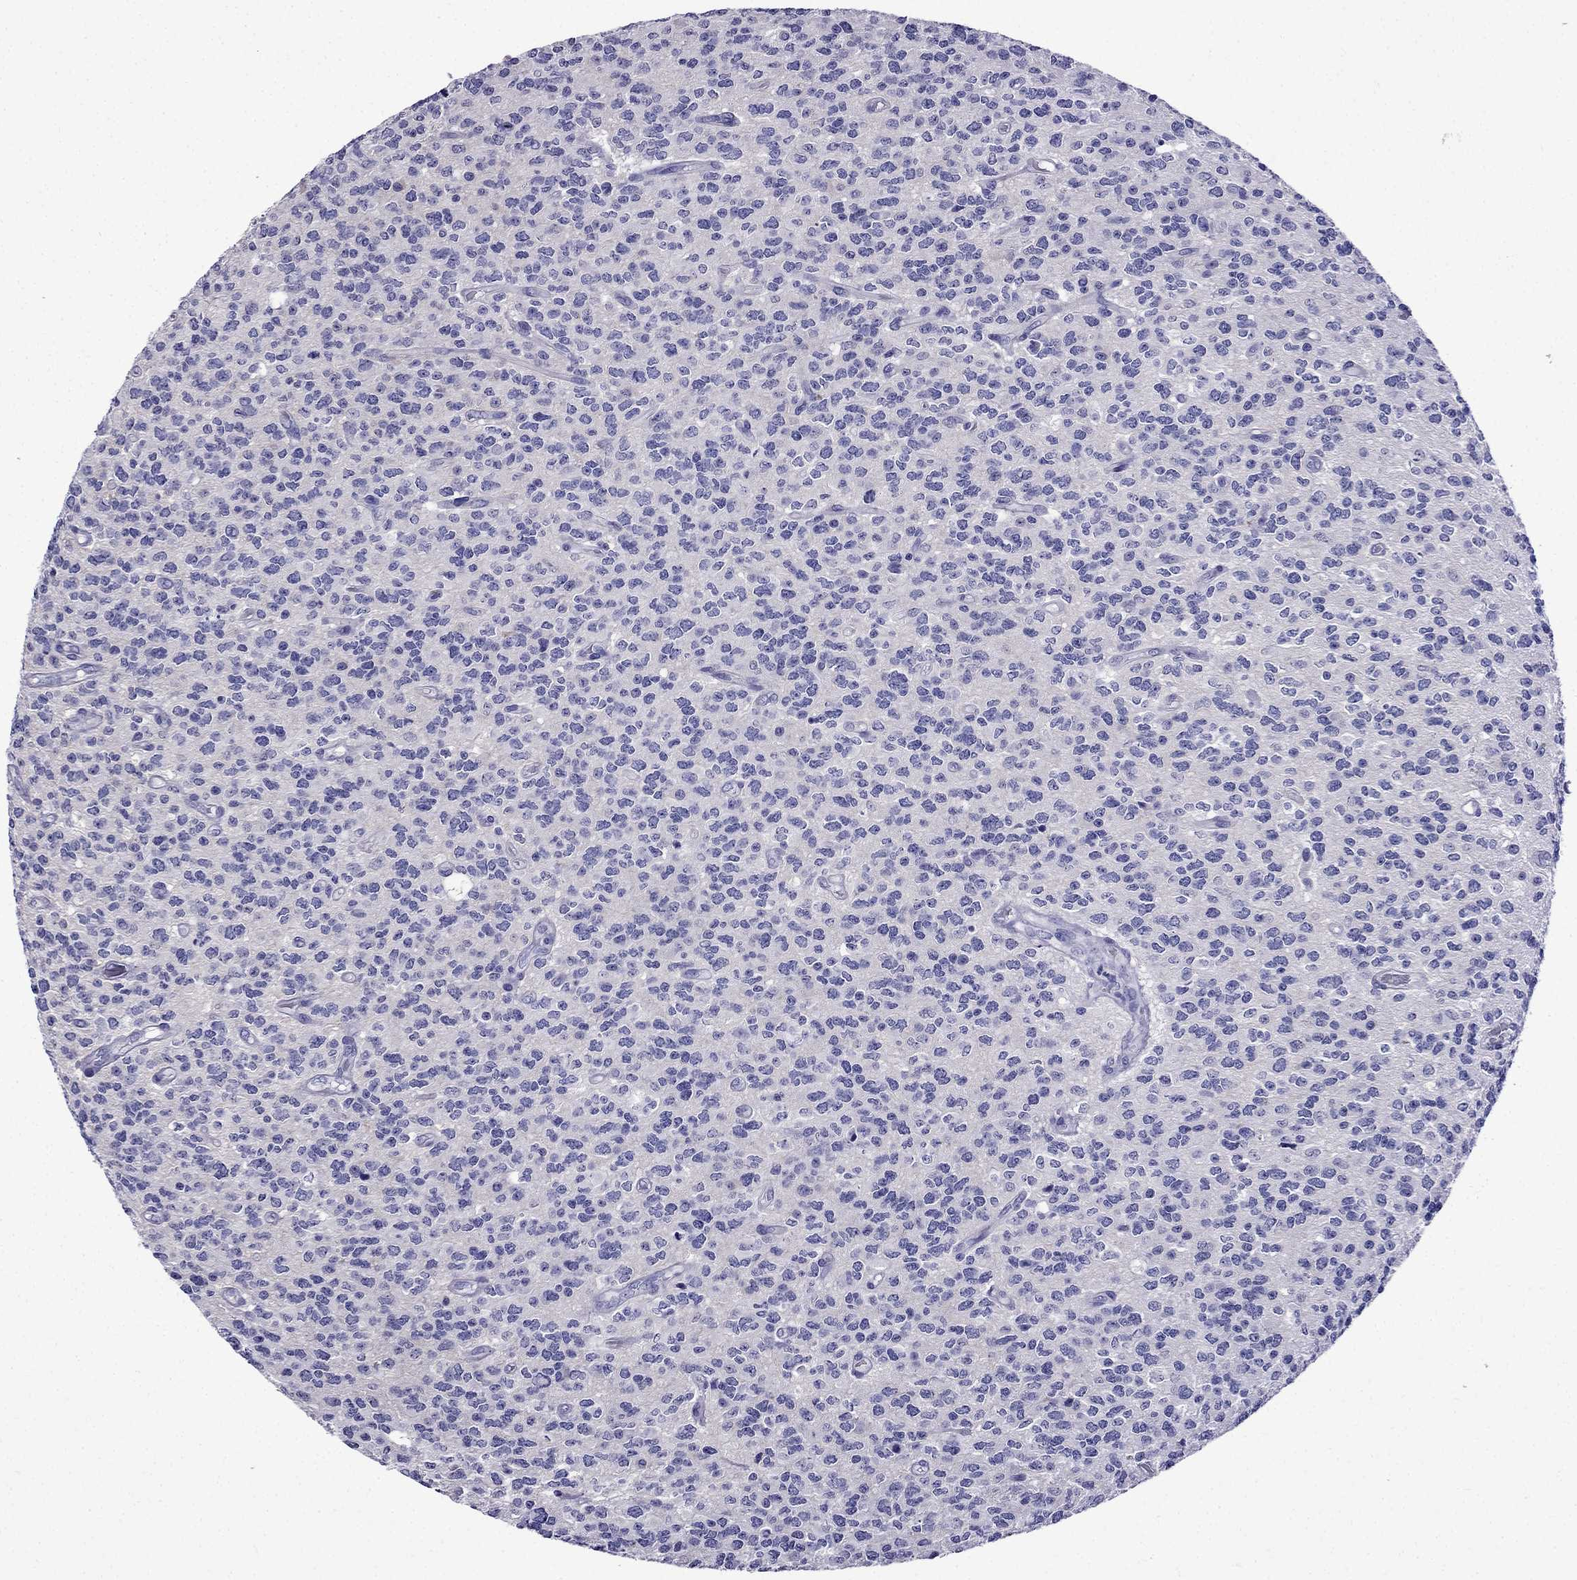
{"staining": {"intensity": "negative", "quantity": "none", "location": "none"}, "tissue": "glioma", "cell_type": "Tumor cells", "image_type": "cancer", "snomed": [{"axis": "morphology", "description": "Glioma, malignant, Low grade"}, {"axis": "topography", "description": "Brain"}], "caption": "This image is of glioma stained with IHC to label a protein in brown with the nuclei are counter-stained blue. There is no staining in tumor cells.", "gene": "ERC2", "patient": {"sex": "female", "age": 45}}